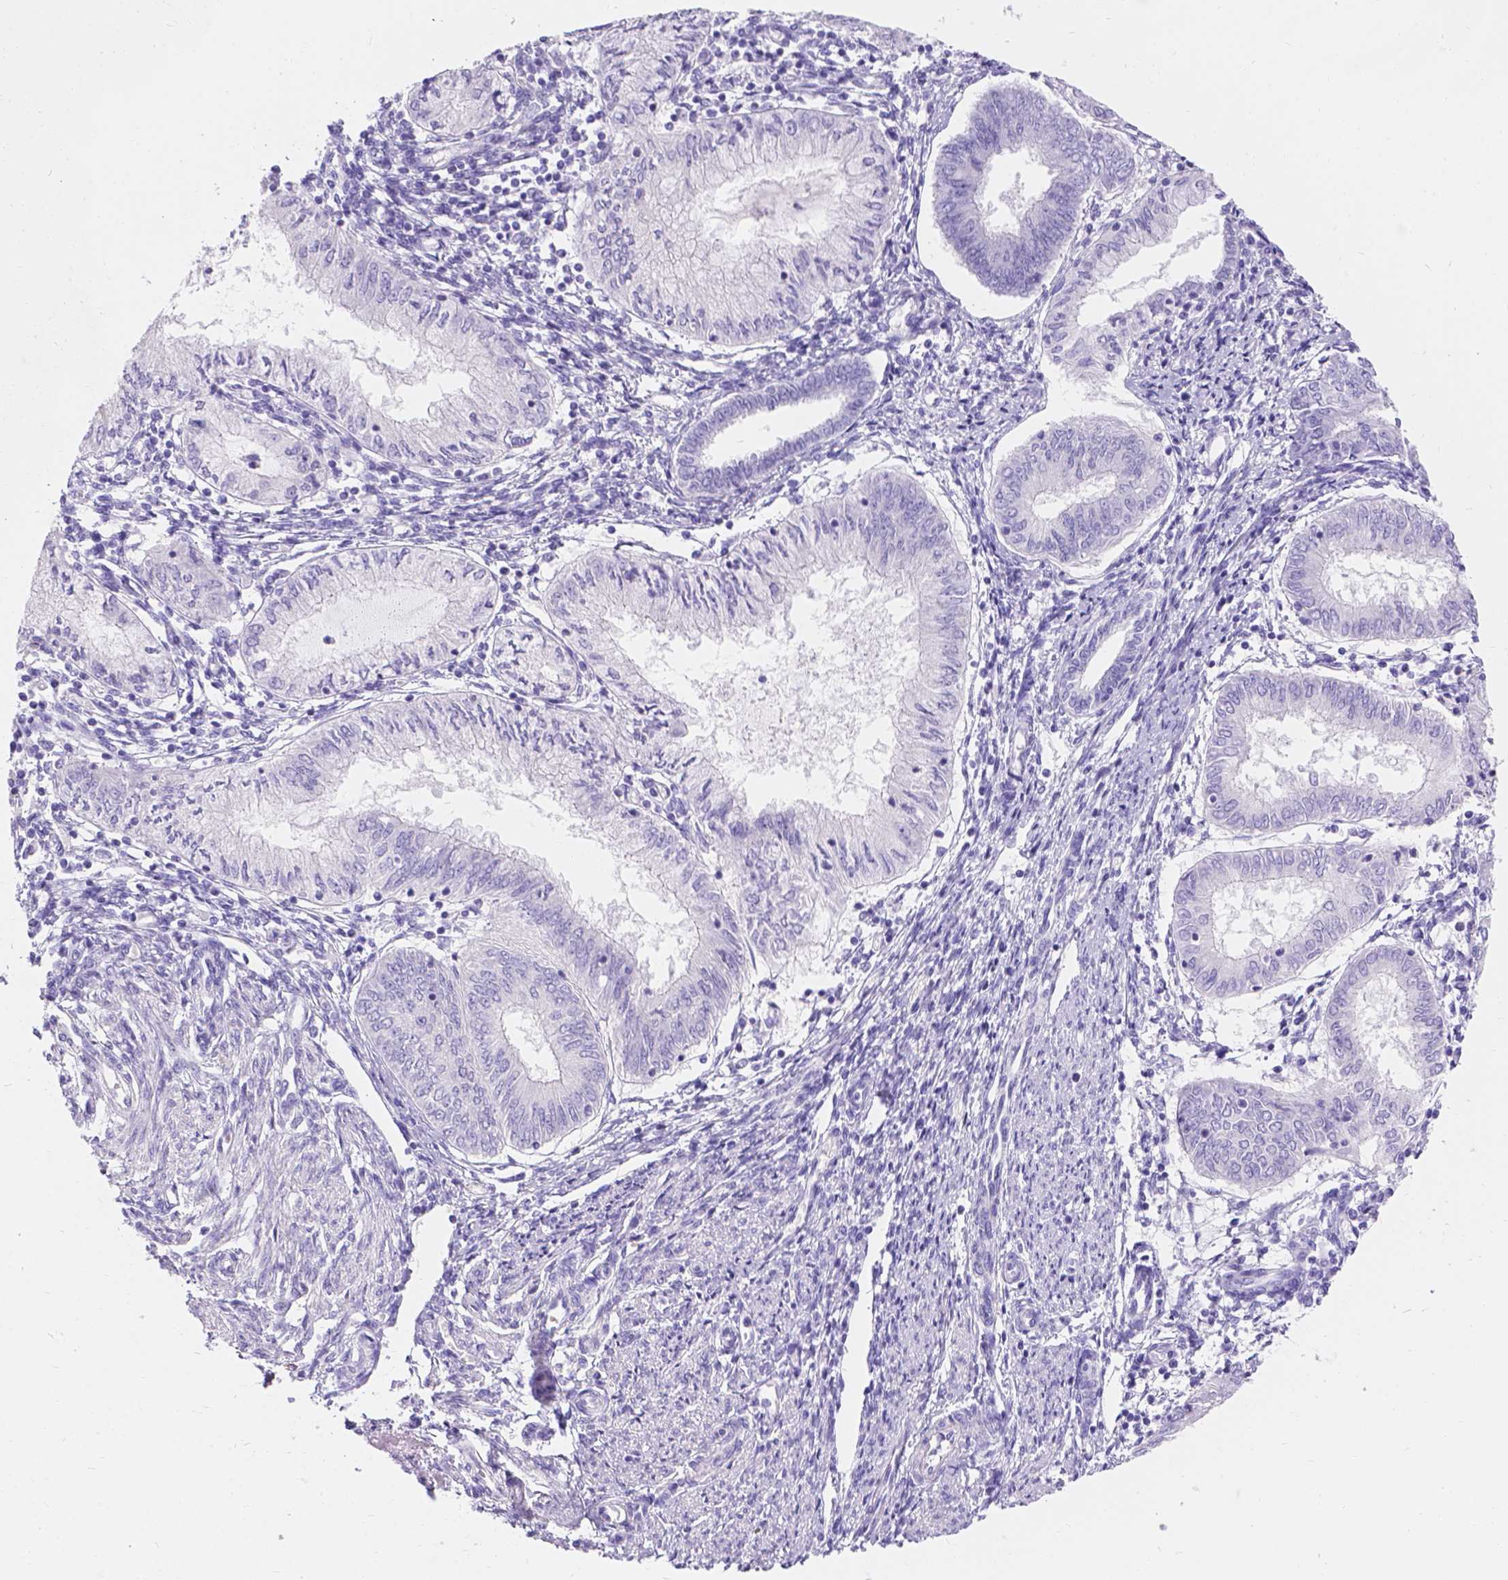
{"staining": {"intensity": "negative", "quantity": "none", "location": "none"}, "tissue": "endometrial cancer", "cell_type": "Tumor cells", "image_type": "cancer", "snomed": [{"axis": "morphology", "description": "Adenocarcinoma, NOS"}, {"axis": "topography", "description": "Endometrium"}], "caption": "Tumor cells show no significant staining in adenocarcinoma (endometrial).", "gene": "GNRHR", "patient": {"sex": "female", "age": 68}}